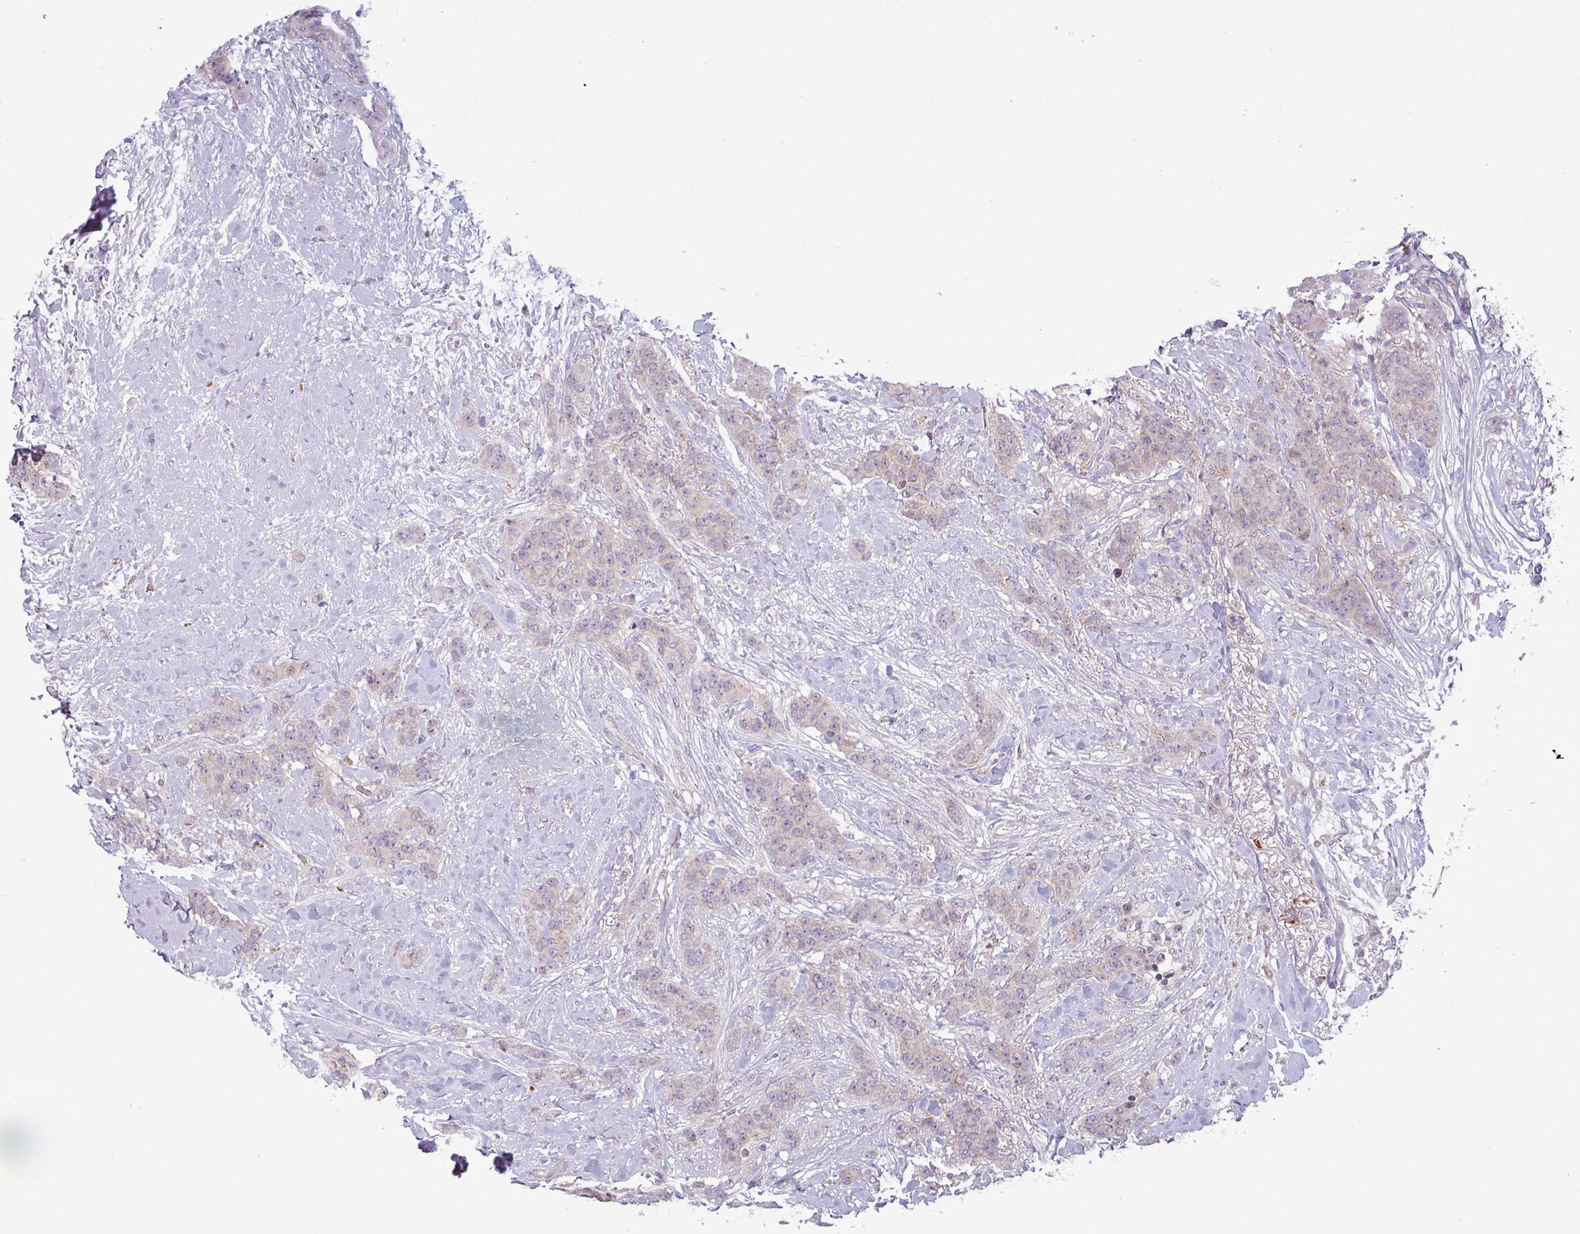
{"staining": {"intensity": "weak", "quantity": "<25%", "location": "cytoplasmic/membranous"}, "tissue": "breast cancer", "cell_type": "Tumor cells", "image_type": "cancer", "snomed": [{"axis": "morphology", "description": "Duct carcinoma"}, {"axis": "topography", "description": "Breast"}], "caption": "This histopathology image is of breast infiltrating ductal carcinoma stained with immunohistochemistry to label a protein in brown with the nuclei are counter-stained blue. There is no positivity in tumor cells. The staining was performed using DAB (3,3'-diaminobenzidine) to visualize the protein expression in brown, while the nuclei were stained in blue with hematoxylin (Magnification: 20x).", "gene": "CCDC144A", "patient": {"sex": "female", "age": 40}}